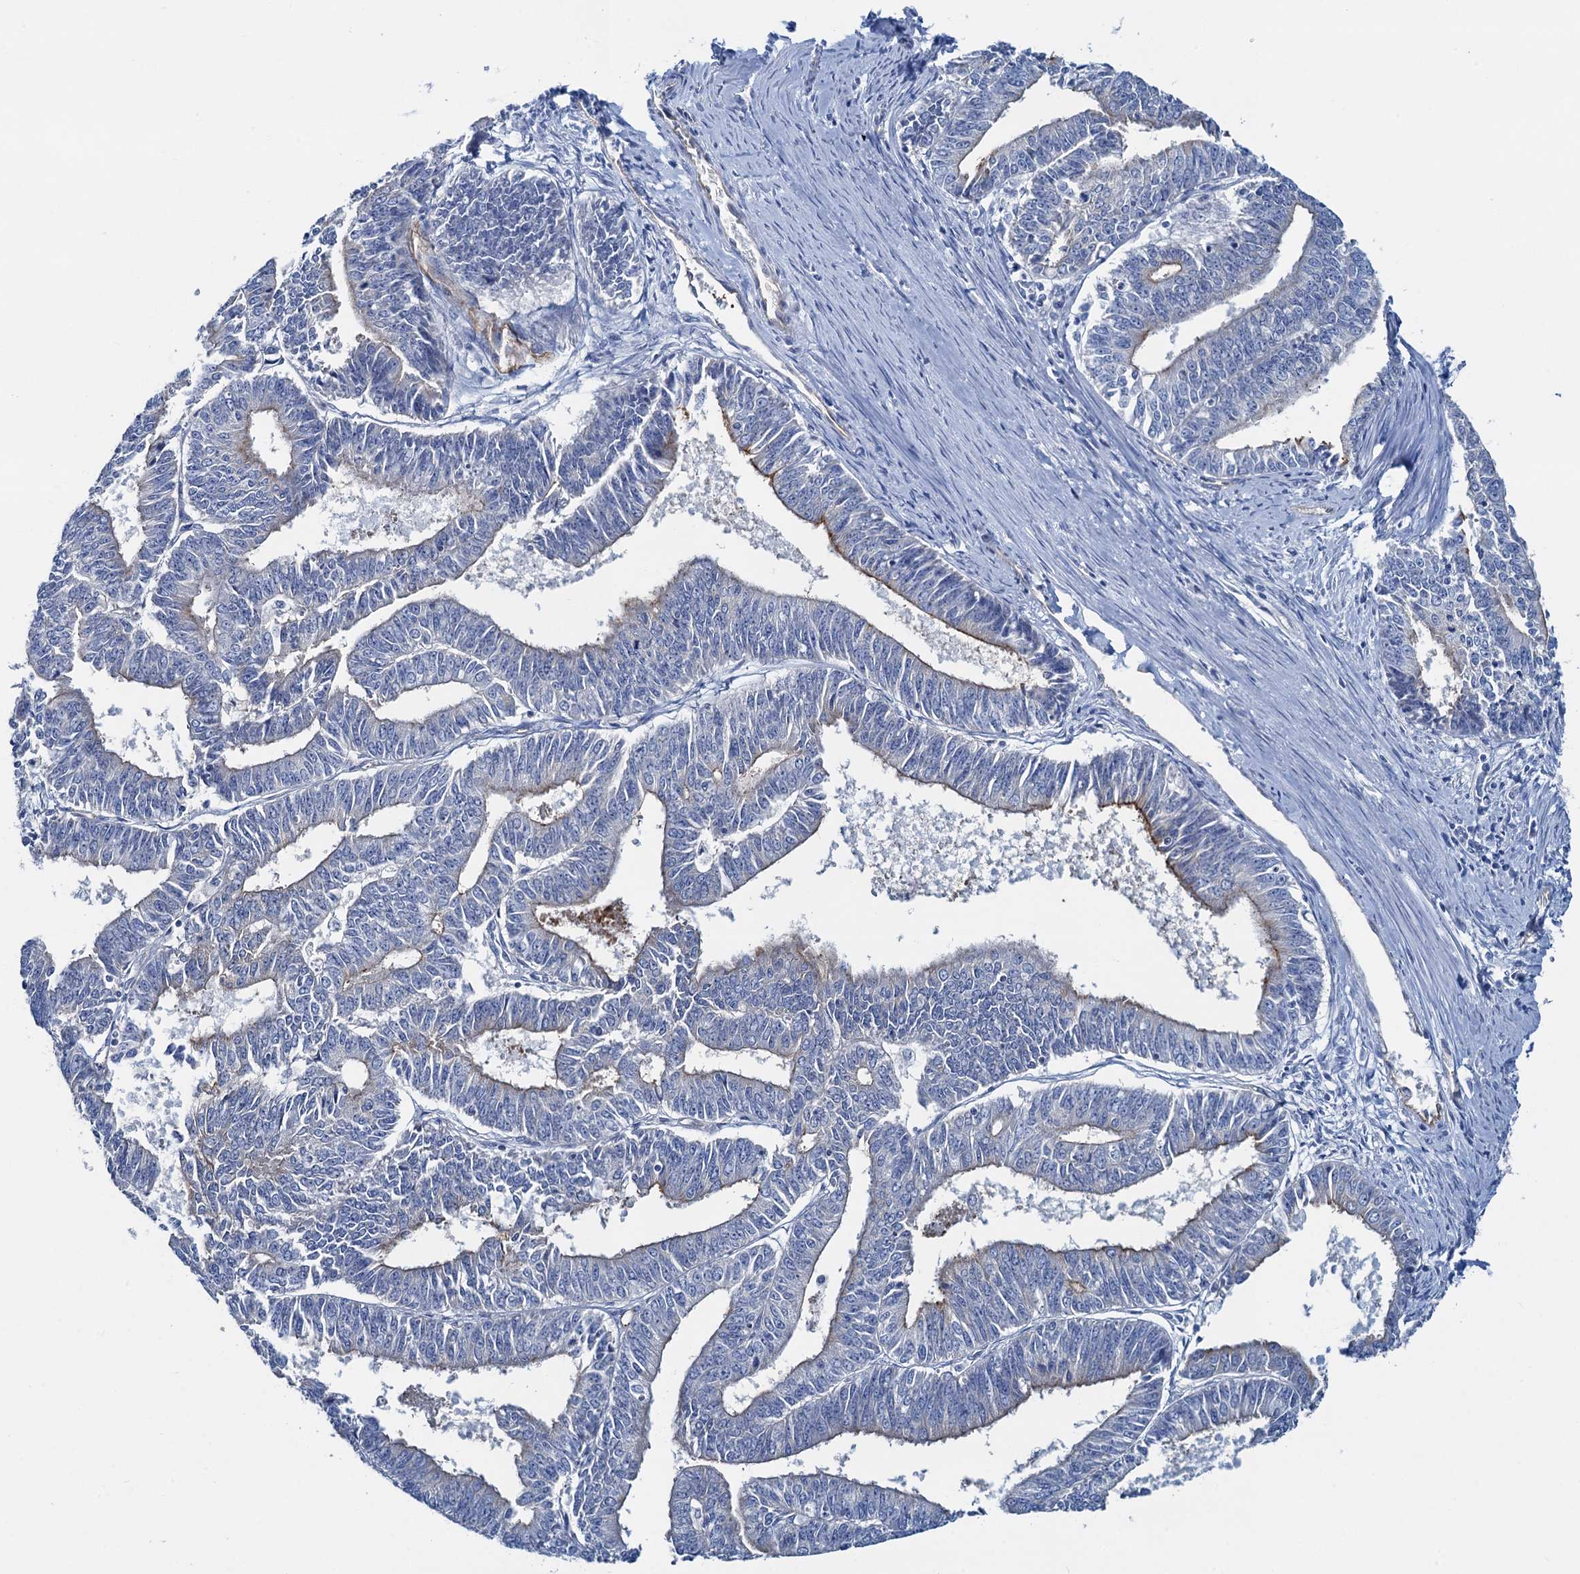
{"staining": {"intensity": "moderate", "quantity": "25%-75%", "location": "cytoplasmic/membranous"}, "tissue": "endometrial cancer", "cell_type": "Tumor cells", "image_type": "cancer", "snomed": [{"axis": "morphology", "description": "Adenocarcinoma, NOS"}, {"axis": "topography", "description": "Endometrium"}], "caption": "Brown immunohistochemical staining in adenocarcinoma (endometrial) shows moderate cytoplasmic/membranous positivity in about 25%-75% of tumor cells.", "gene": "PLLP", "patient": {"sex": "female", "age": 73}}